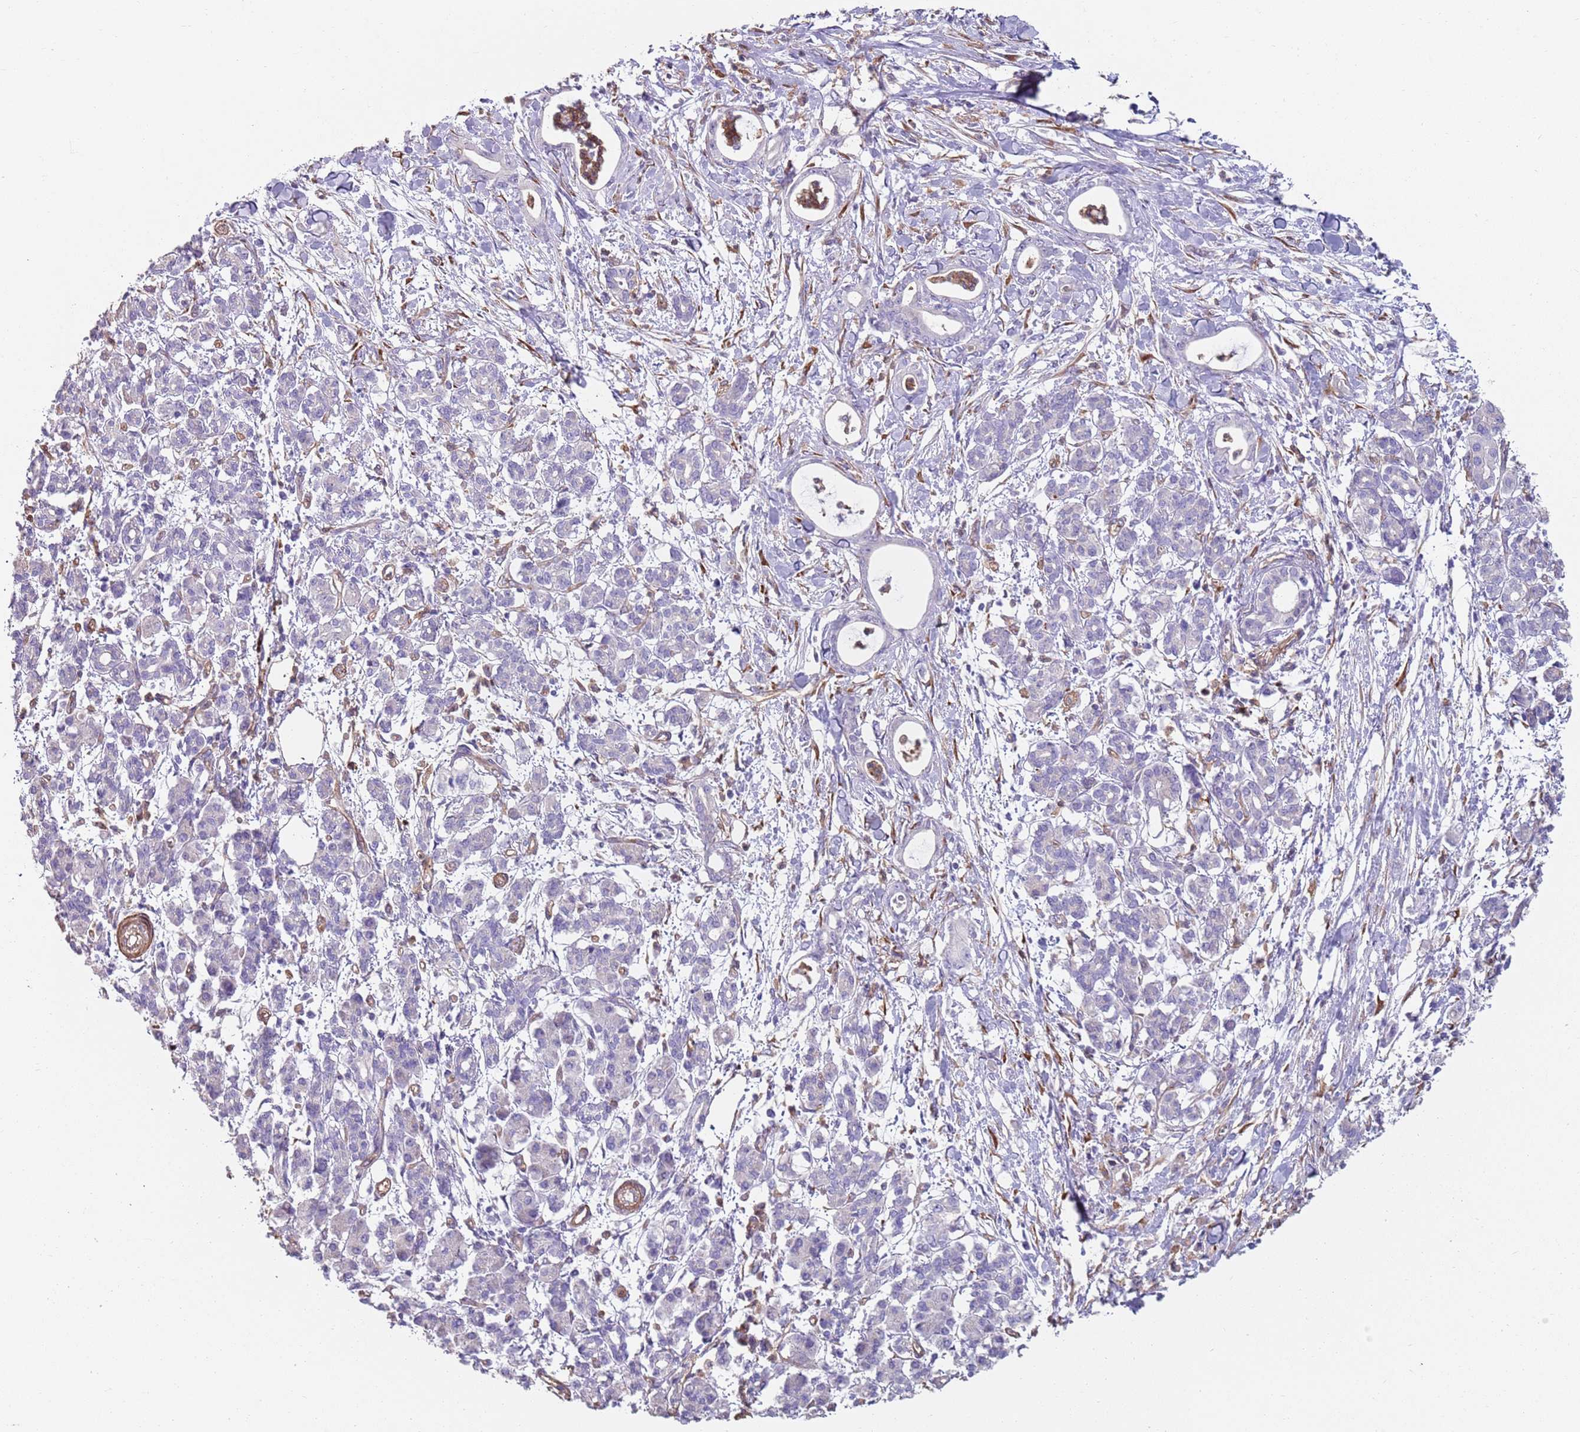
{"staining": {"intensity": "negative", "quantity": "none", "location": "none"}, "tissue": "pancreatic cancer", "cell_type": "Tumor cells", "image_type": "cancer", "snomed": [{"axis": "morphology", "description": "Adenocarcinoma, NOS"}, {"axis": "topography", "description": "Pancreas"}], "caption": "High power microscopy micrograph of an IHC histopathology image of pancreatic adenocarcinoma, revealing no significant positivity in tumor cells.", "gene": "PHLPP2", "patient": {"sex": "female", "age": 55}}